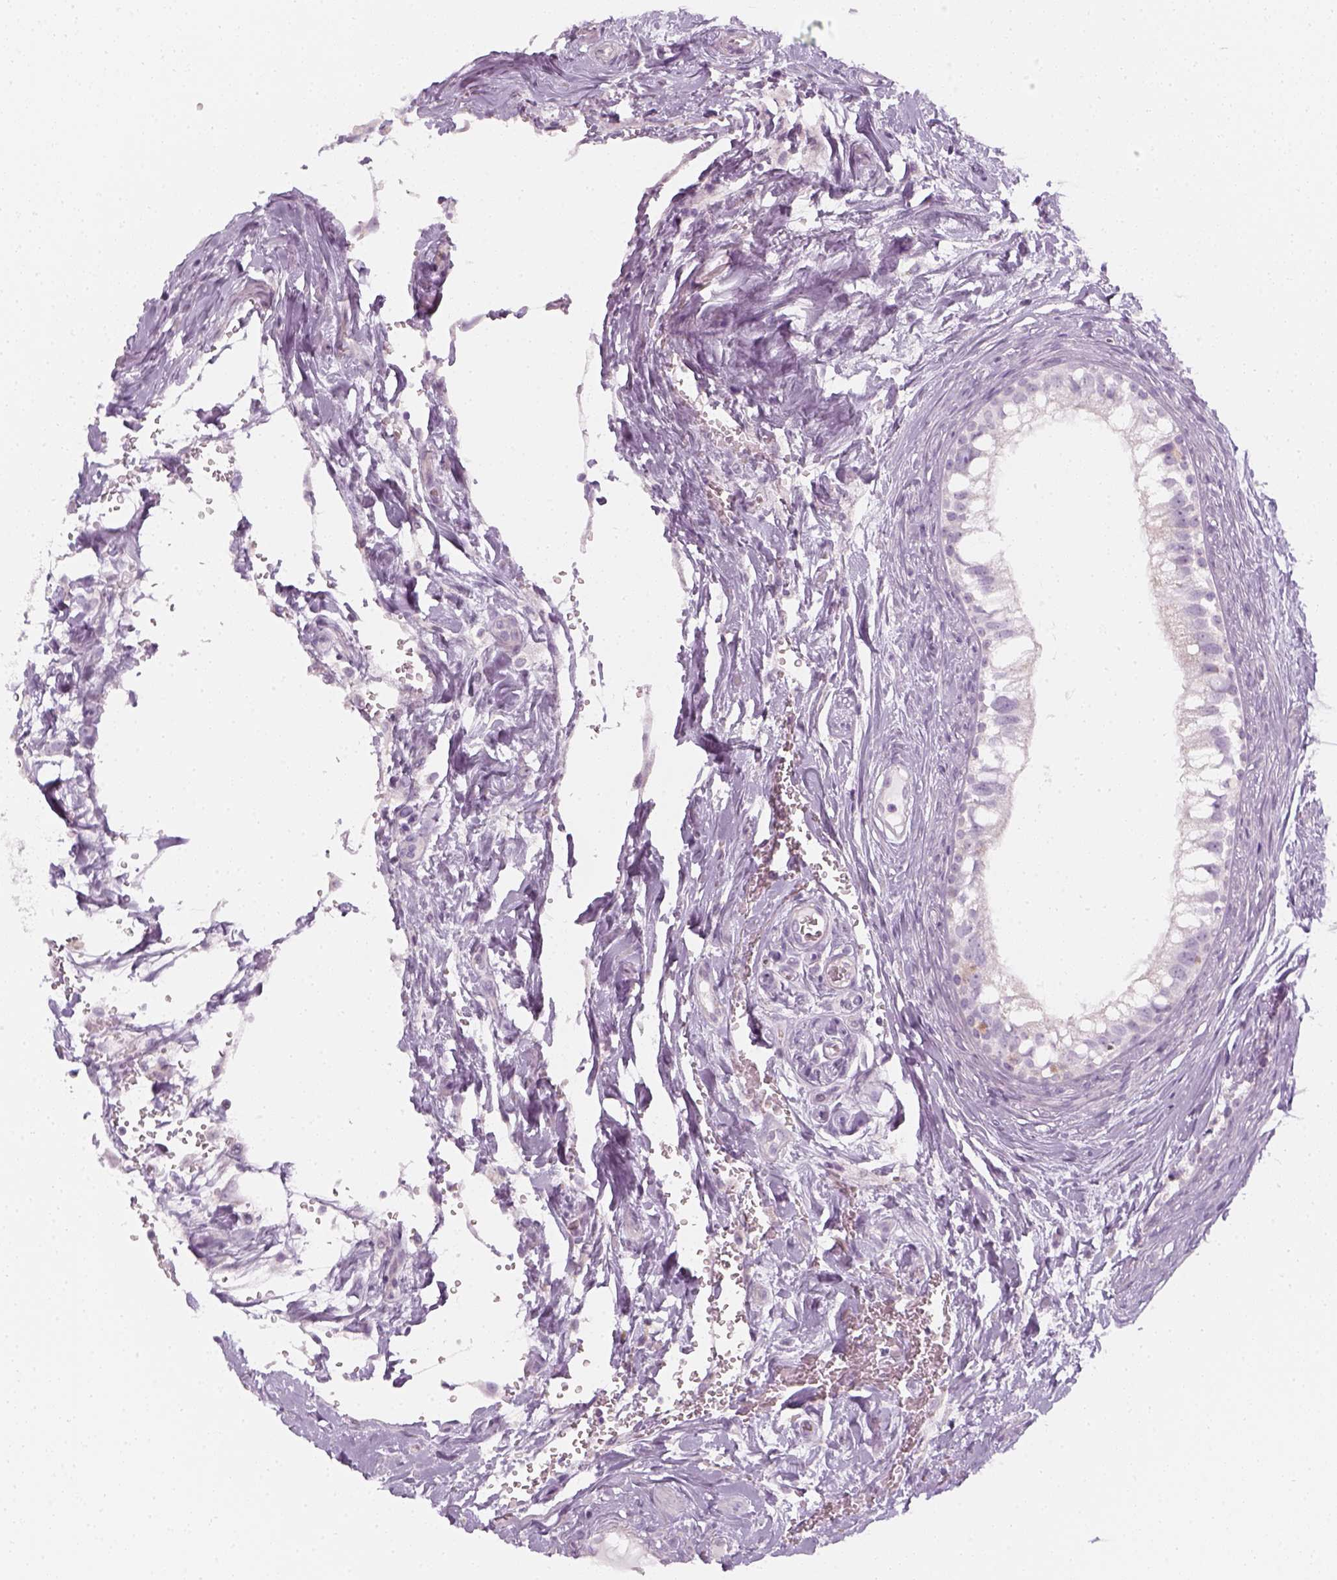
{"staining": {"intensity": "negative", "quantity": "none", "location": "none"}, "tissue": "epididymis", "cell_type": "Glandular cells", "image_type": "normal", "snomed": [{"axis": "morphology", "description": "Normal tissue, NOS"}, {"axis": "topography", "description": "Epididymis"}], "caption": "Immunohistochemistry histopathology image of normal epididymis stained for a protein (brown), which exhibits no positivity in glandular cells. The staining was performed using DAB (3,3'-diaminobenzidine) to visualize the protein expression in brown, while the nuclei were stained in blue with hematoxylin (Magnification: 20x).", "gene": "PRAME", "patient": {"sex": "male", "age": 59}}